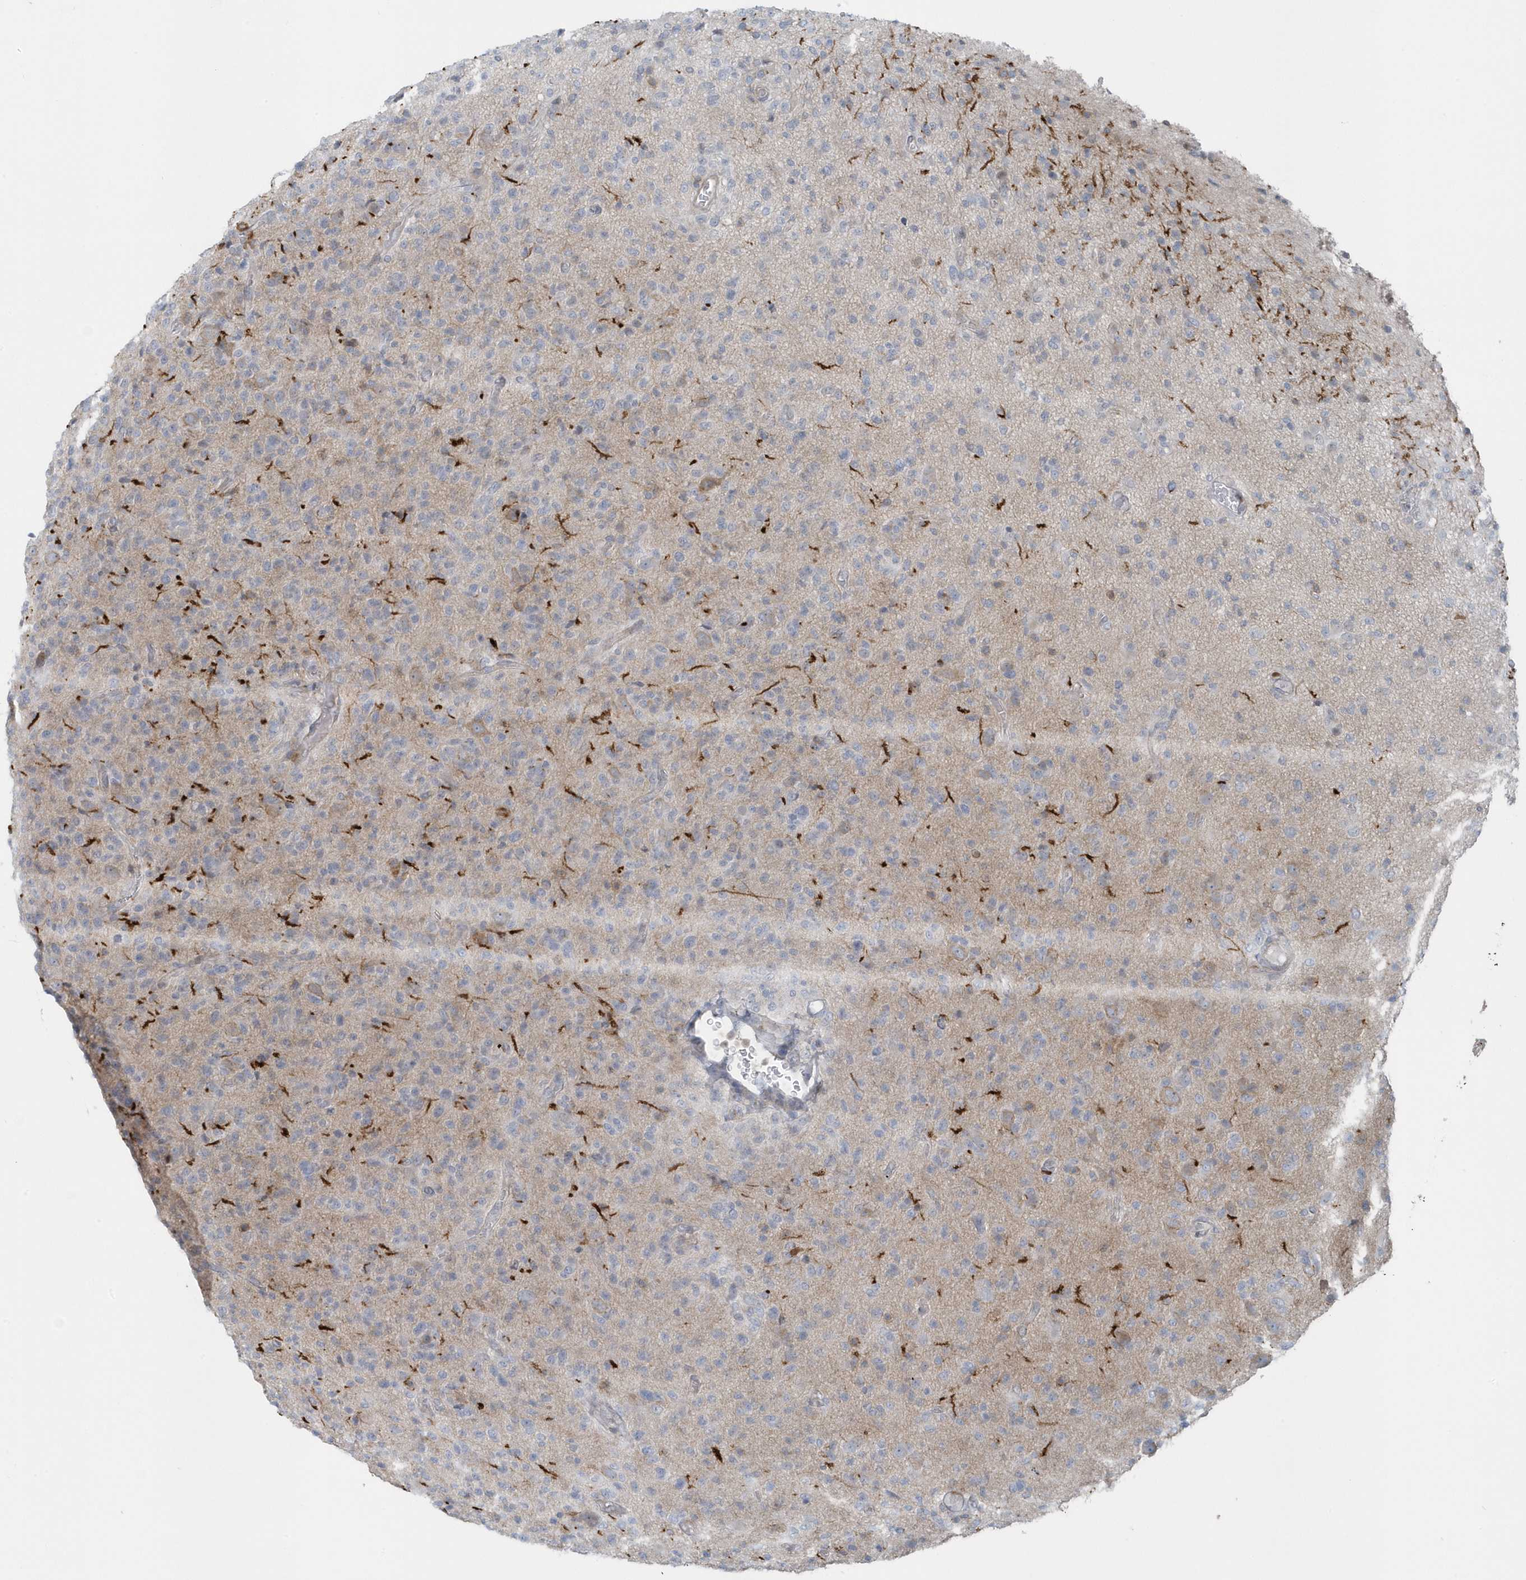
{"staining": {"intensity": "negative", "quantity": "none", "location": "none"}, "tissue": "glioma", "cell_type": "Tumor cells", "image_type": "cancer", "snomed": [{"axis": "morphology", "description": "Glioma, malignant, High grade"}, {"axis": "topography", "description": "Brain"}], "caption": "Tumor cells are negative for protein expression in human glioma. The staining was performed using DAB to visualize the protein expression in brown, while the nuclei were stained in blue with hematoxylin (Magnification: 20x).", "gene": "CACNB2", "patient": {"sex": "female", "age": 57}}